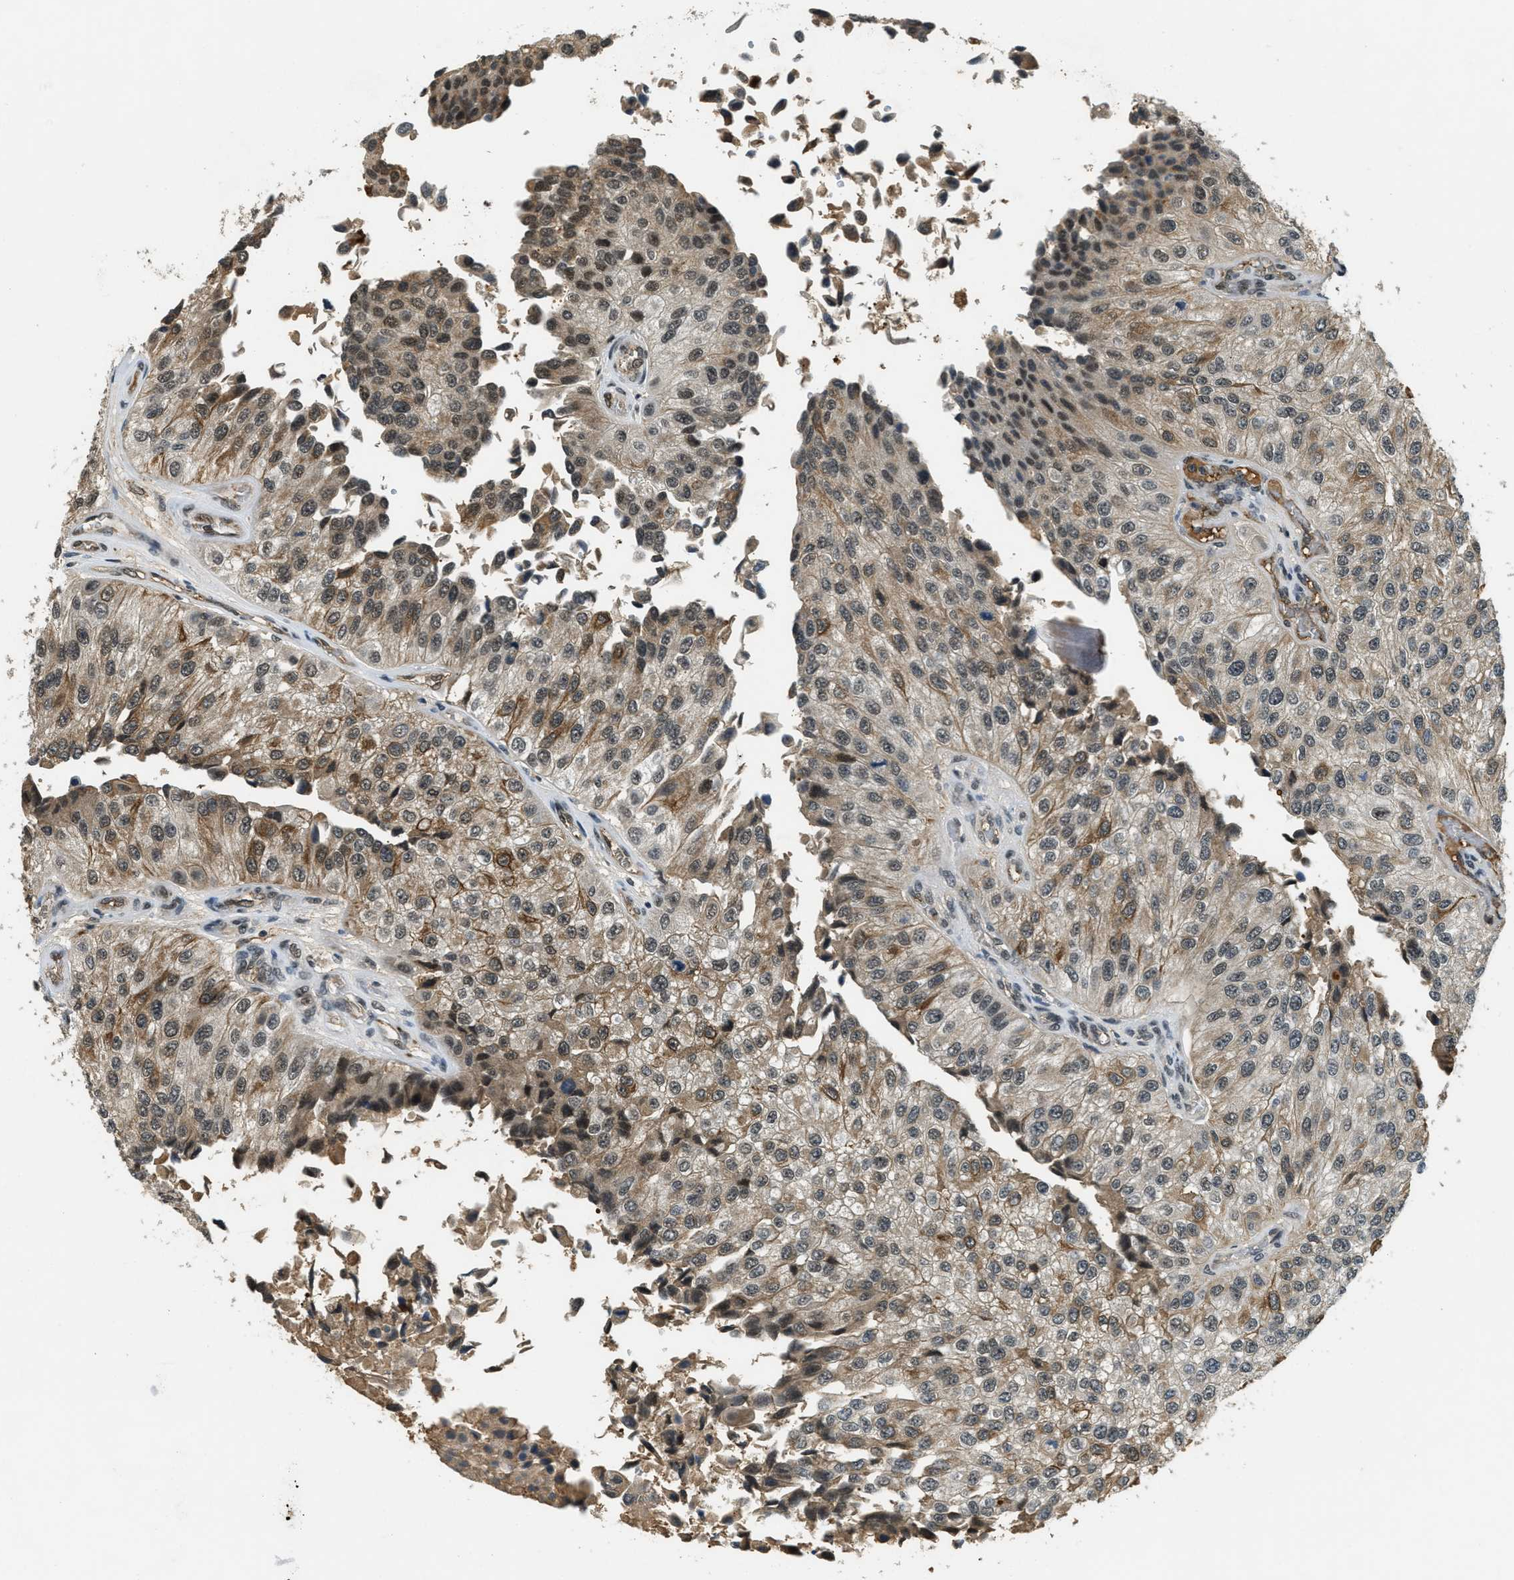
{"staining": {"intensity": "strong", "quantity": "<25%", "location": "cytoplasmic/membranous,nuclear"}, "tissue": "urothelial cancer", "cell_type": "Tumor cells", "image_type": "cancer", "snomed": [{"axis": "morphology", "description": "Urothelial carcinoma, High grade"}, {"axis": "topography", "description": "Kidney"}, {"axis": "topography", "description": "Urinary bladder"}], "caption": "Immunohistochemistry micrograph of neoplastic tissue: human urothelial carcinoma (high-grade) stained using immunohistochemistry shows medium levels of strong protein expression localized specifically in the cytoplasmic/membranous and nuclear of tumor cells, appearing as a cytoplasmic/membranous and nuclear brown color.", "gene": "ZNF148", "patient": {"sex": "male", "age": 77}}